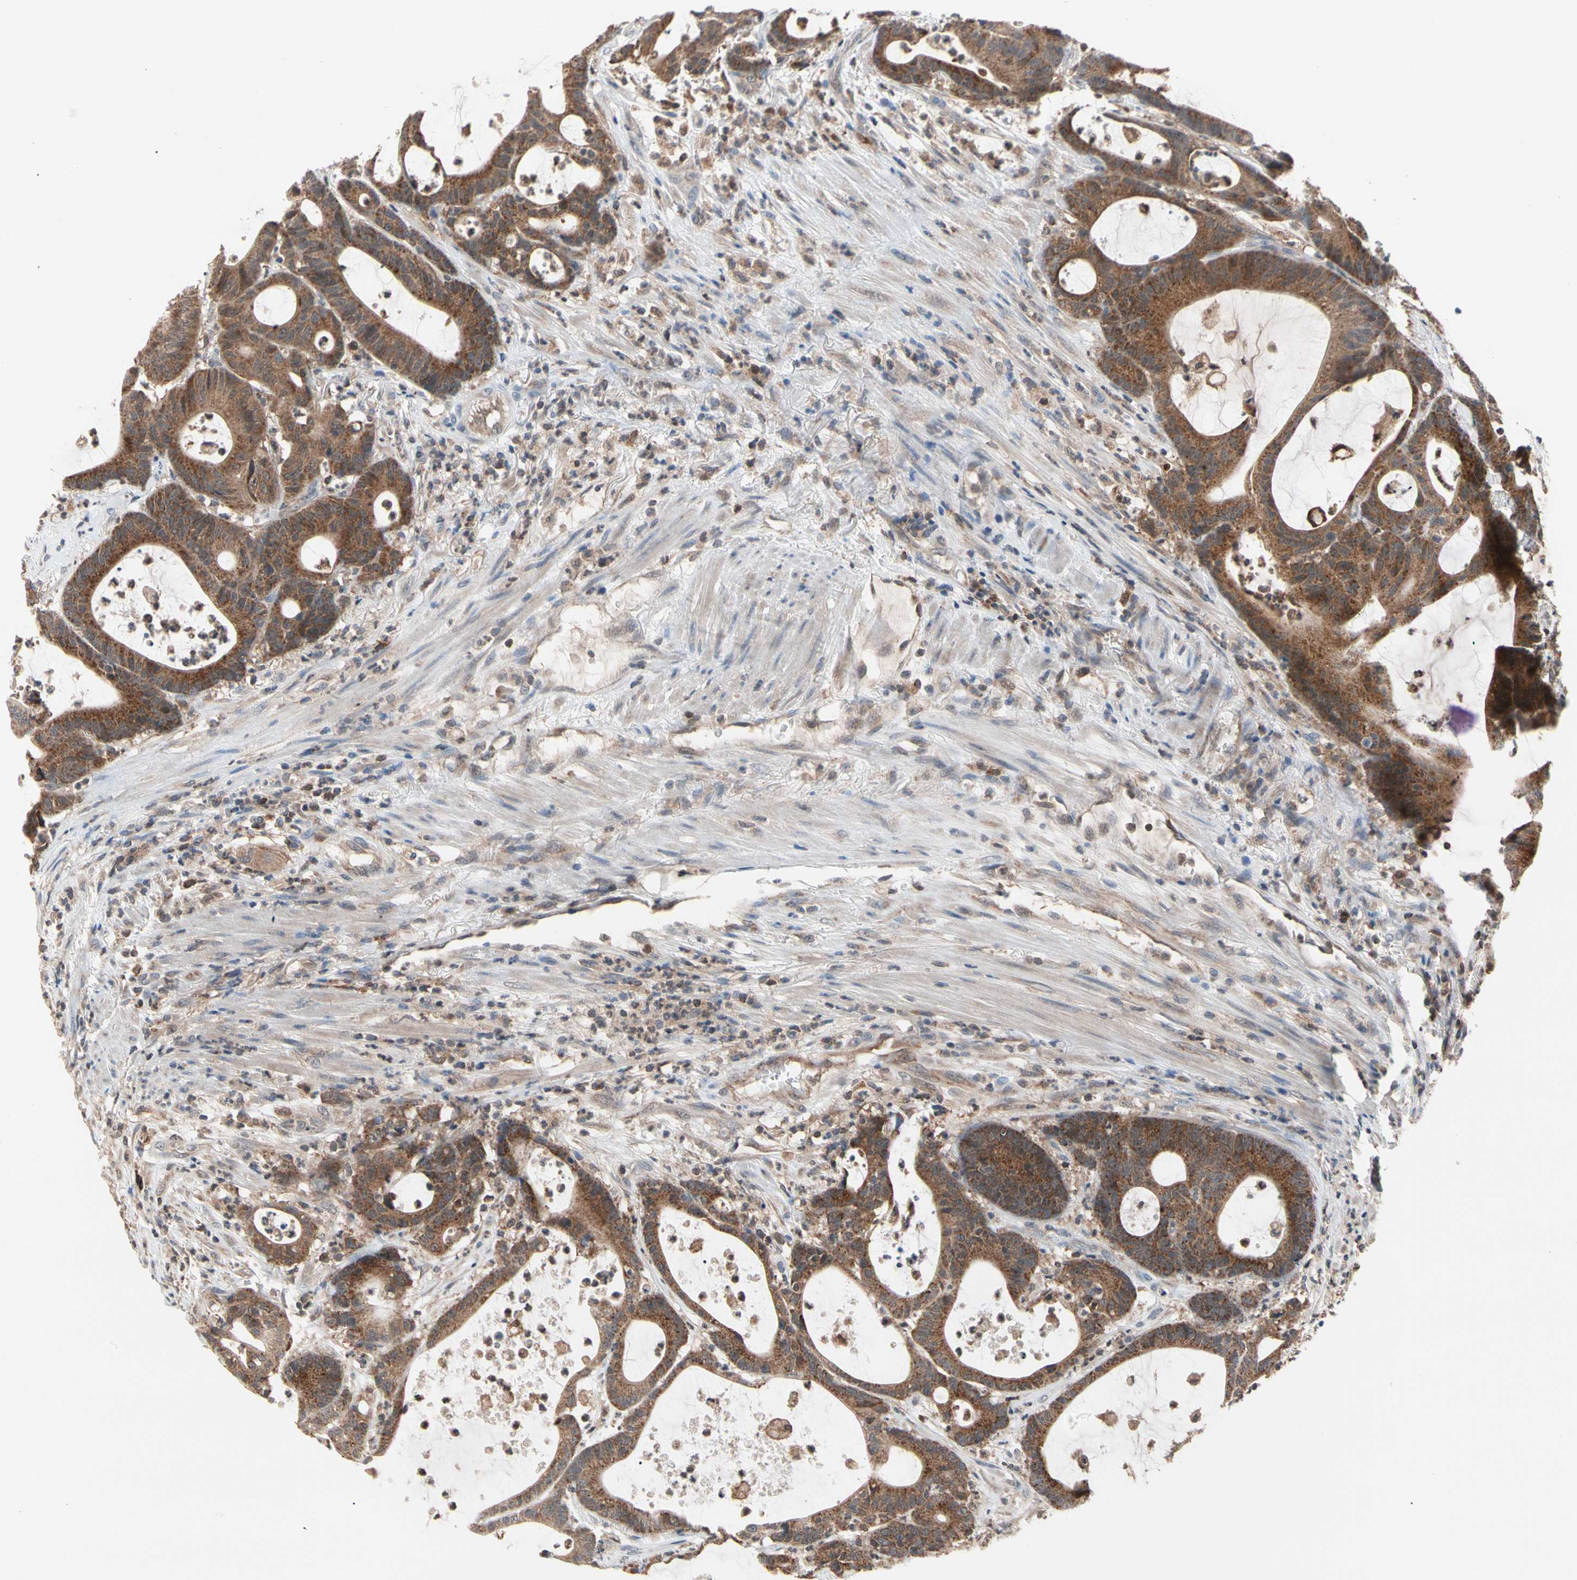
{"staining": {"intensity": "strong", "quantity": ">75%", "location": "cytoplasmic/membranous"}, "tissue": "colorectal cancer", "cell_type": "Tumor cells", "image_type": "cancer", "snomed": [{"axis": "morphology", "description": "Adenocarcinoma, NOS"}, {"axis": "topography", "description": "Colon"}], "caption": "Adenocarcinoma (colorectal) stained with a protein marker reveals strong staining in tumor cells.", "gene": "MTHFS", "patient": {"sex": "female", "age": 84}}